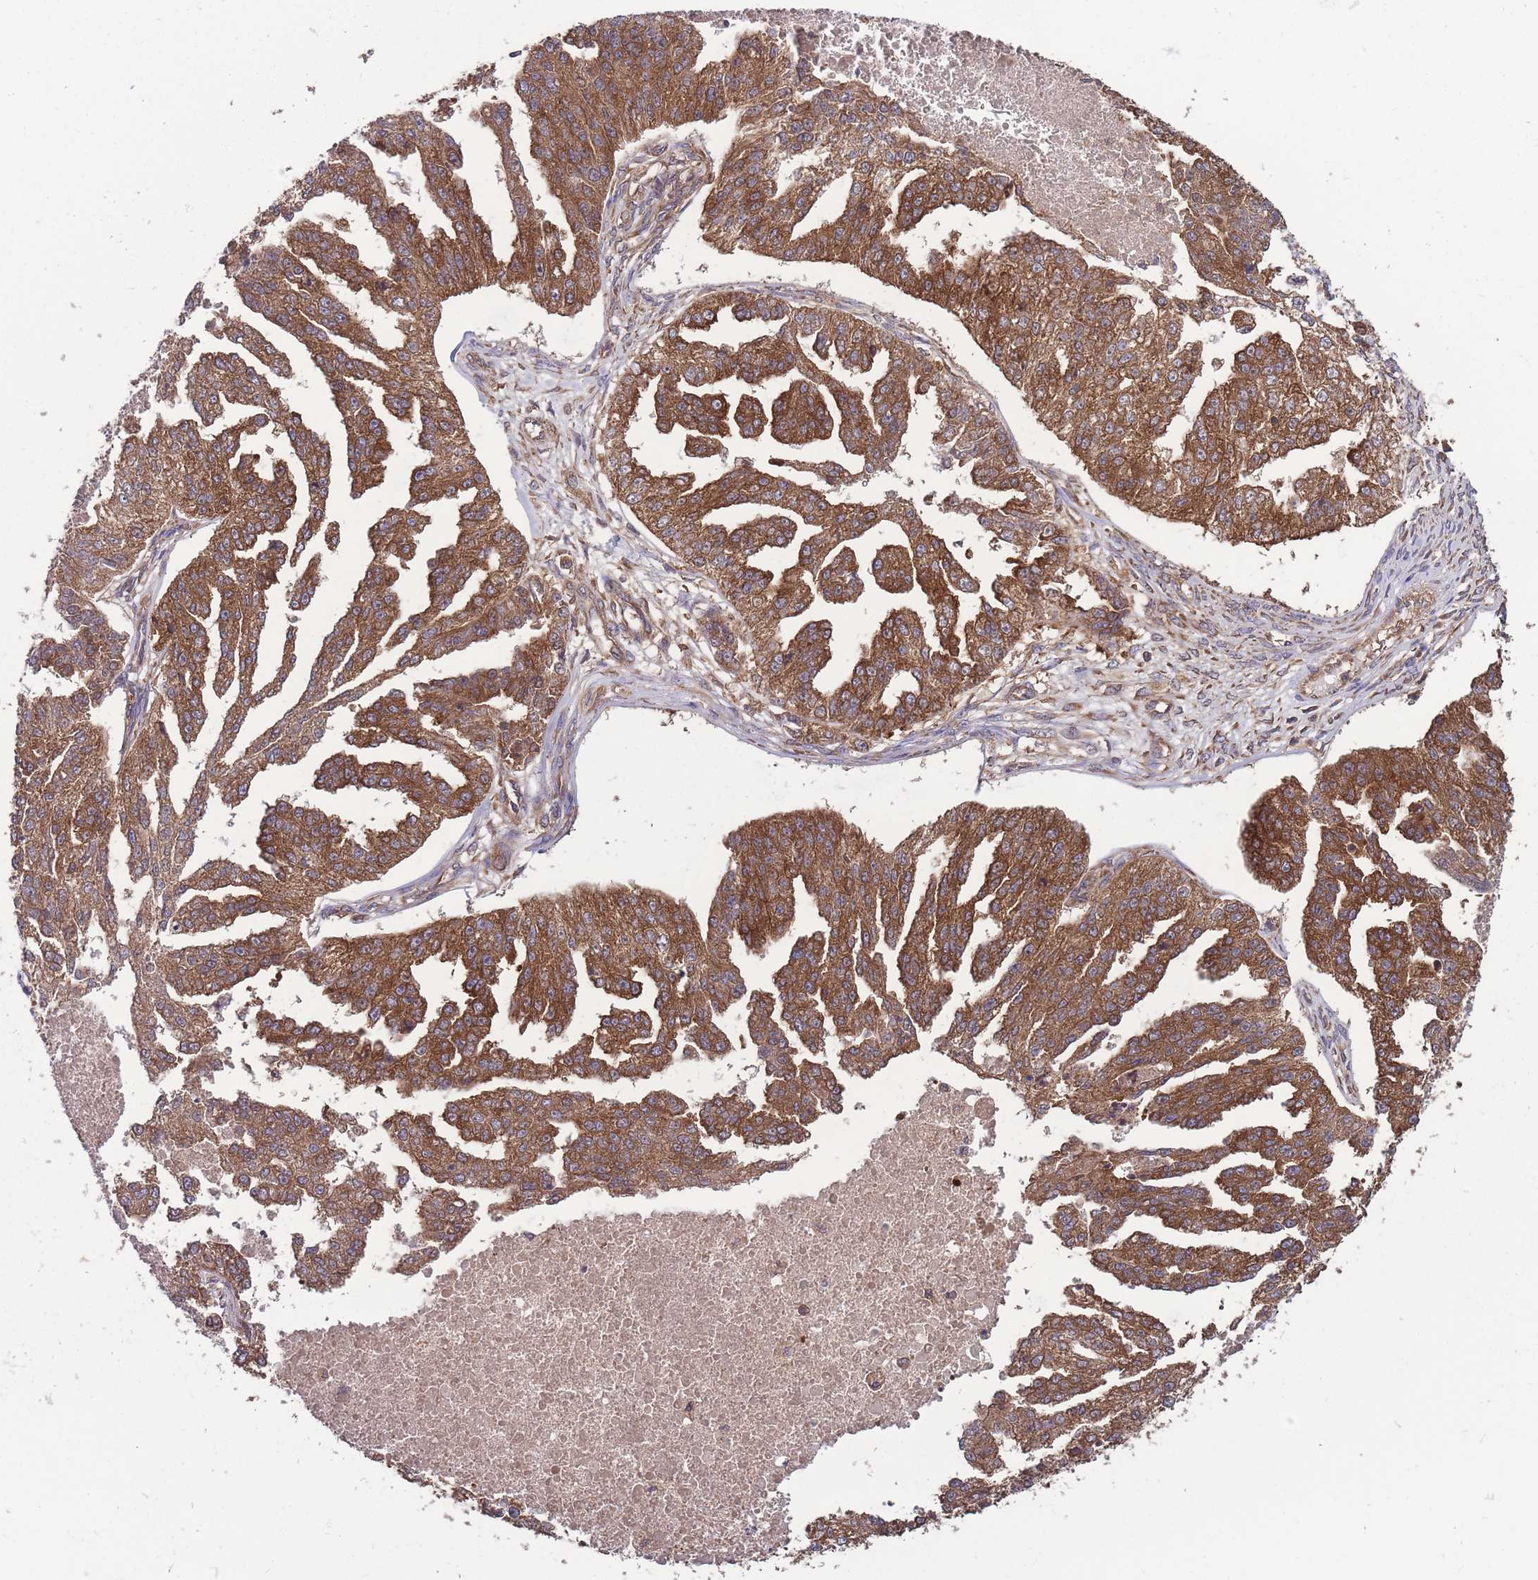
{"staining": {"intensity": "strong", "quantity": ">75%", "location": "cytoplasmic/membranous"}, "tissue": "ovarian cancer", "cell_type": "Tumor cells", "image_type": "cancer", "snomed": [{"axis": "morphology", "description": "Cystadenocarcinoma, serous, NOS"}, {"axis": "topography", "description": "Ovary"}], "caption": "A brown stain labels strong cytoplasmic/membranous positivity of a protein in human ovarian cancer tumor cells.", "gene": "ZPR1", "patient": {"sex": "female", "age": 58}}